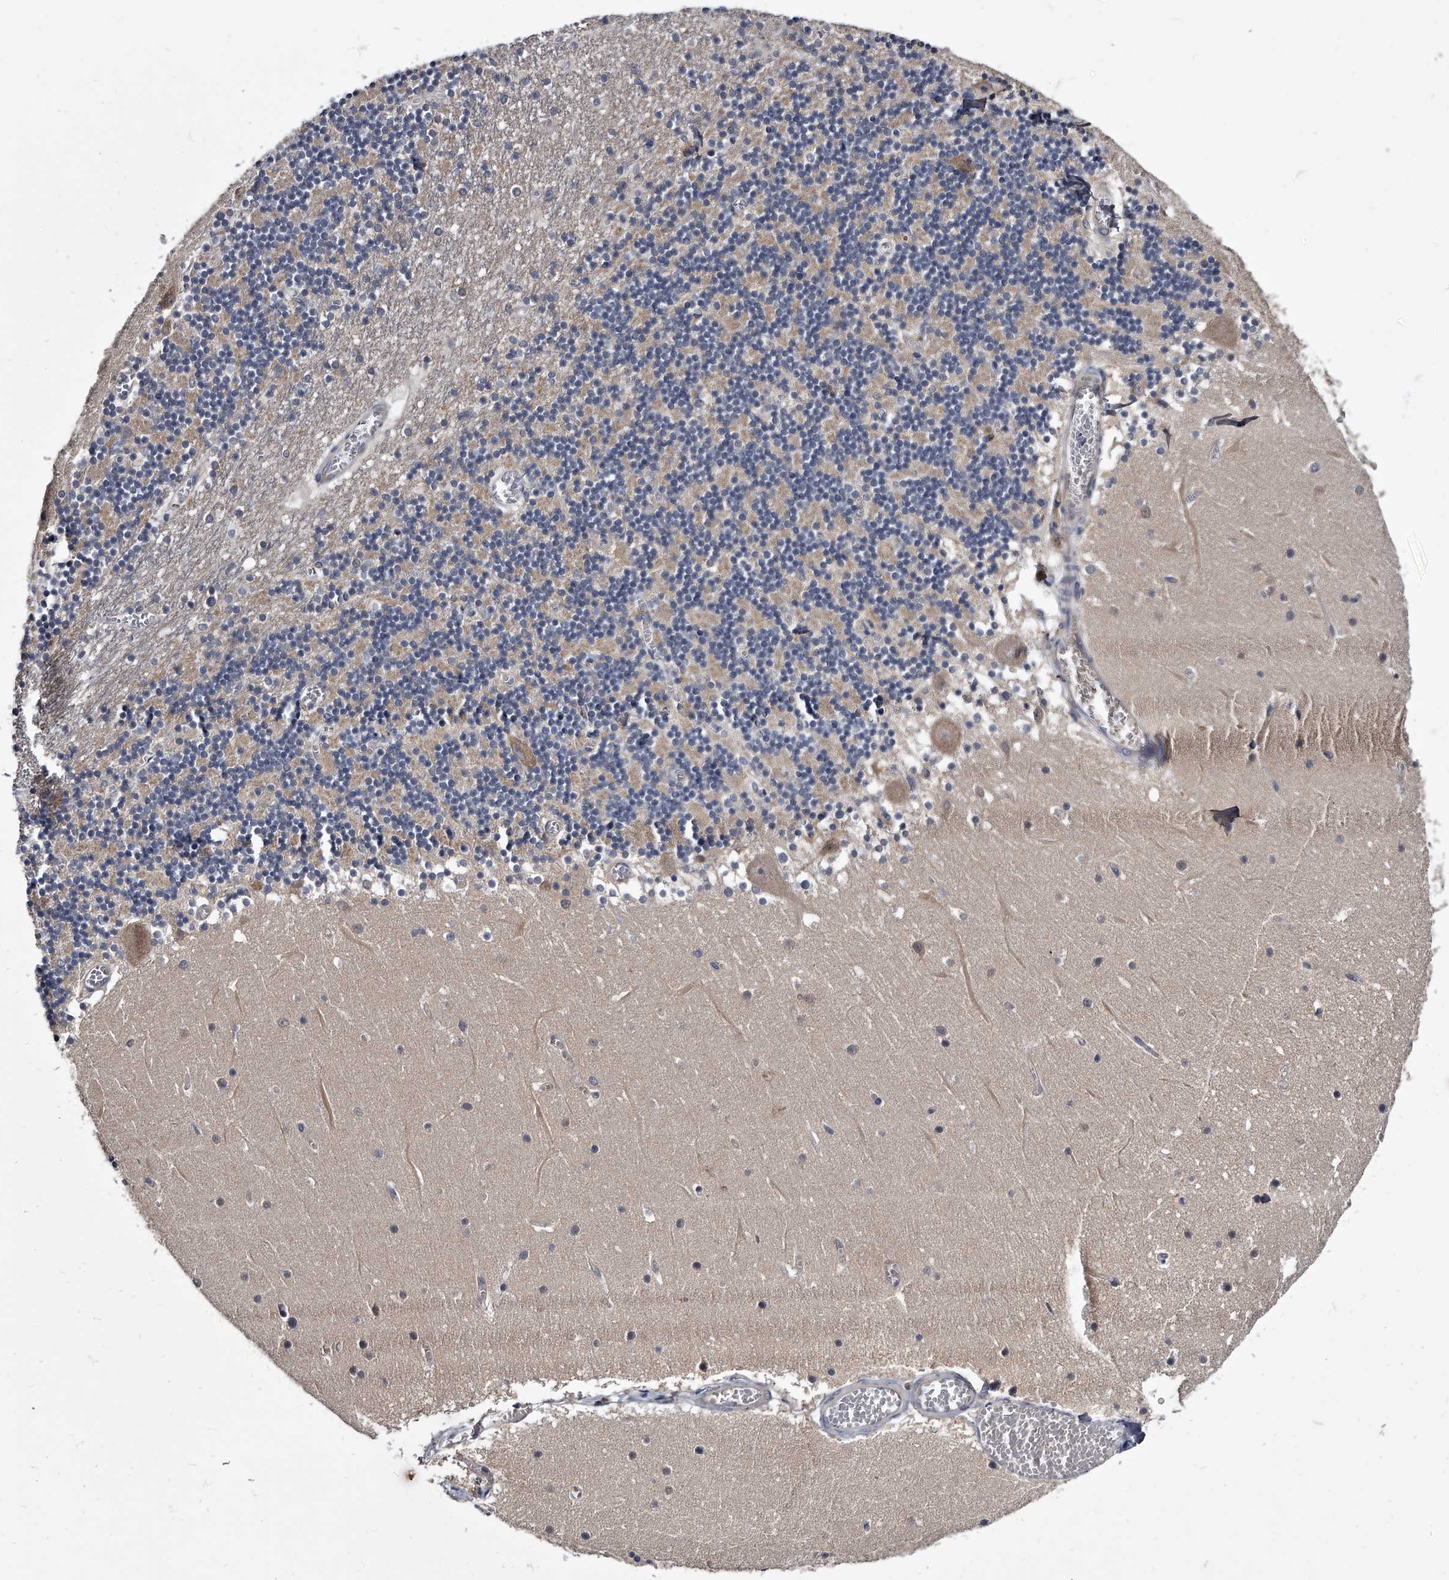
{"staining": {"intensity": "negative", "quantity": "none", "location": "none"}, "tissue": "cerebellum", "cell_type": "Cells in granular layer", "image_type": "normal", "snomed": [{"axis": "morphology", "description": "Normal tissue, NOS"}, {"axis": "topography", "description": "Cerebellum"}], "caption": "IHC of benign human cerebellum displays no expression in cells in granular layer. Nuclei are stained in blue.", "gene": "GAPVD1", "patient": {"sex": "female", "age": 28}}